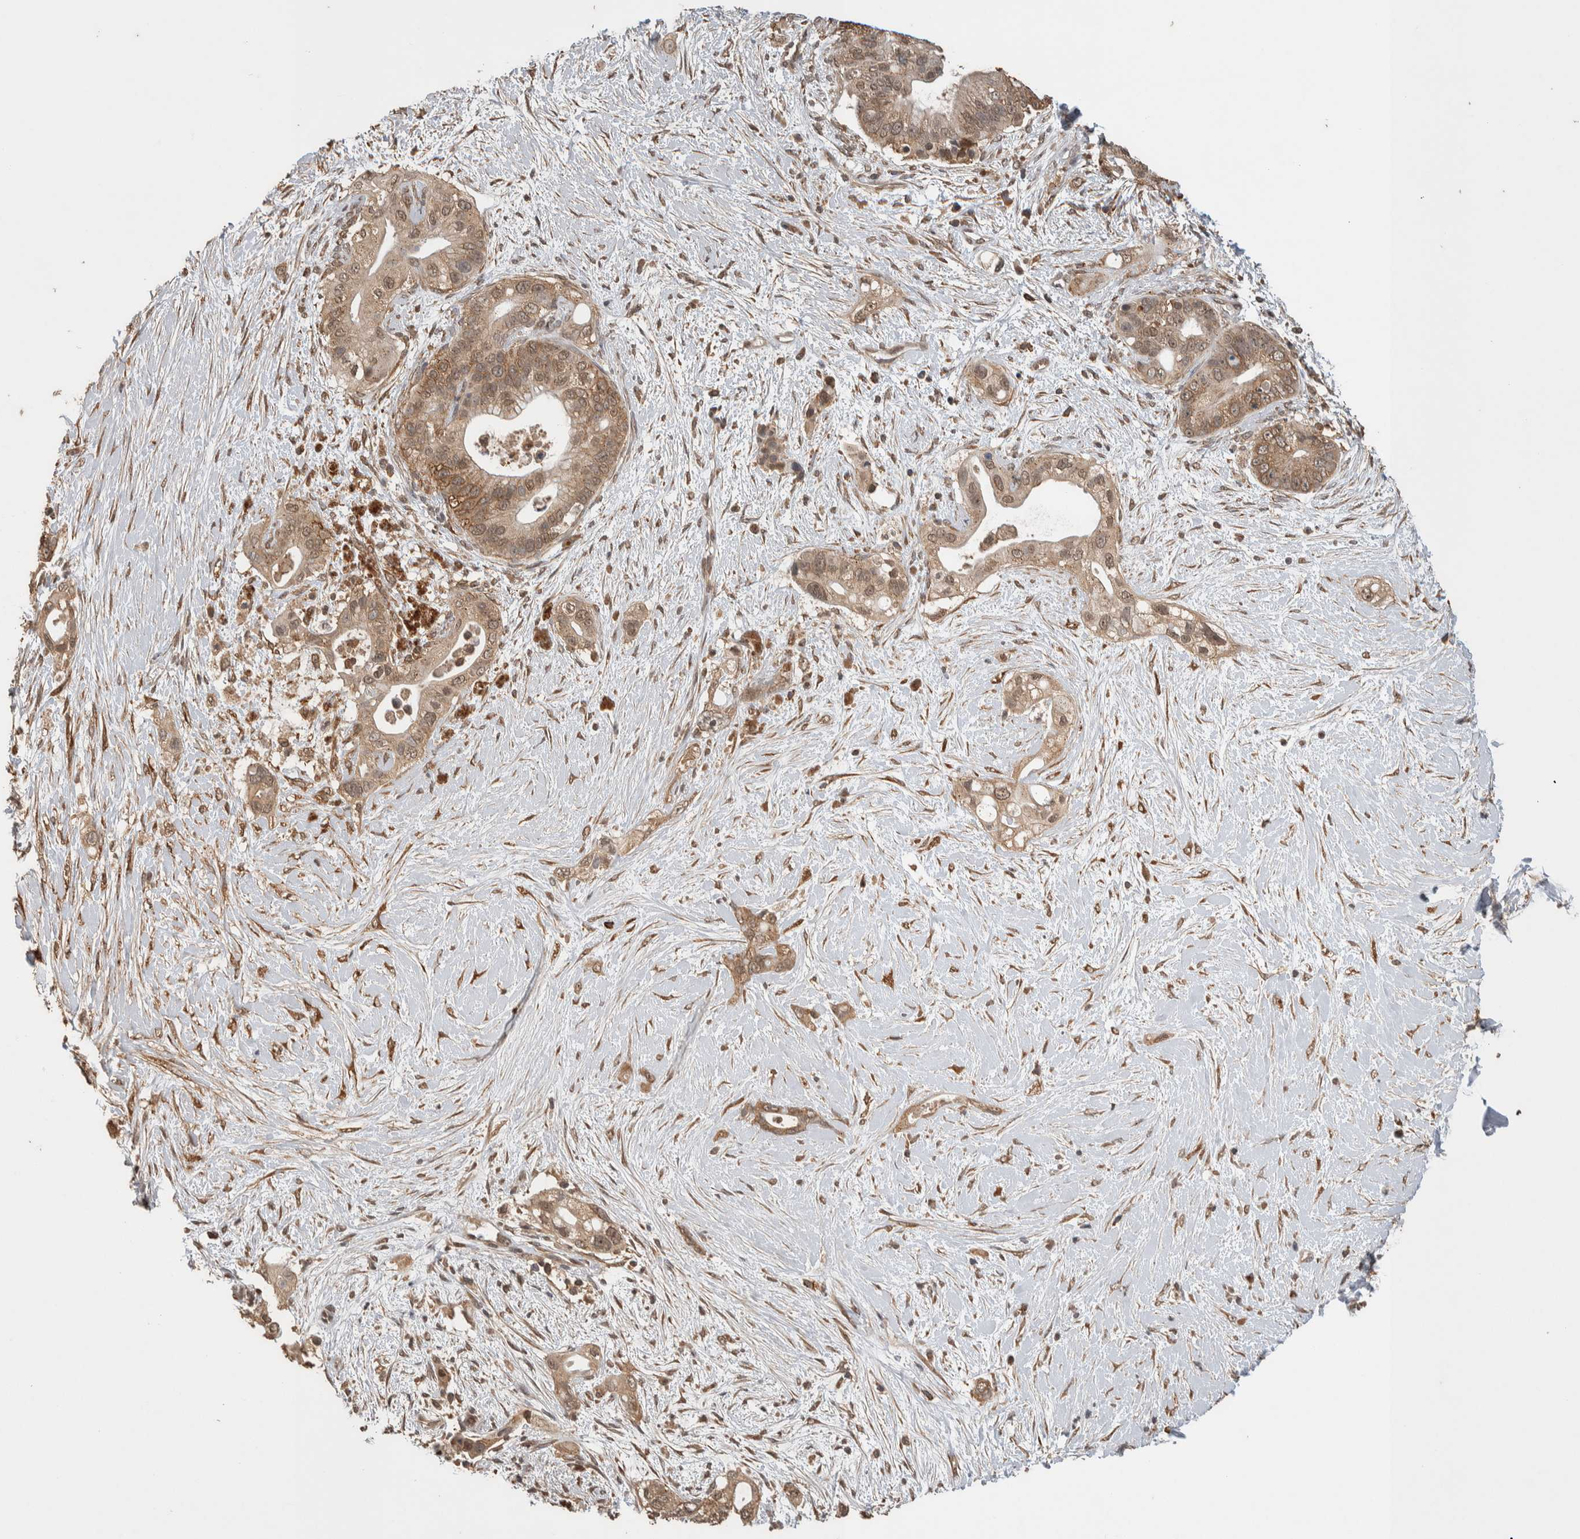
{"staining": {"intensity": "moderate", "quantity": ">75%", "location": "cytoplasmic/membranous,nuclear"}, "tissue": "pancreatic cancer", "cell_type": "Tumor cells", "image_type": "cancer", "snomed": [{"axis": "morphology", "description": "Adenocarcinoma, NOS"}, {"axis": "topography", "description": "Pancreas"}], "caption": "Pancreatic adenocarcinoma stained with a protein marker reveals moderate staining in tumor cells.", "gene": "DVL2", "patient": {"sex": "male", "age": 53}}